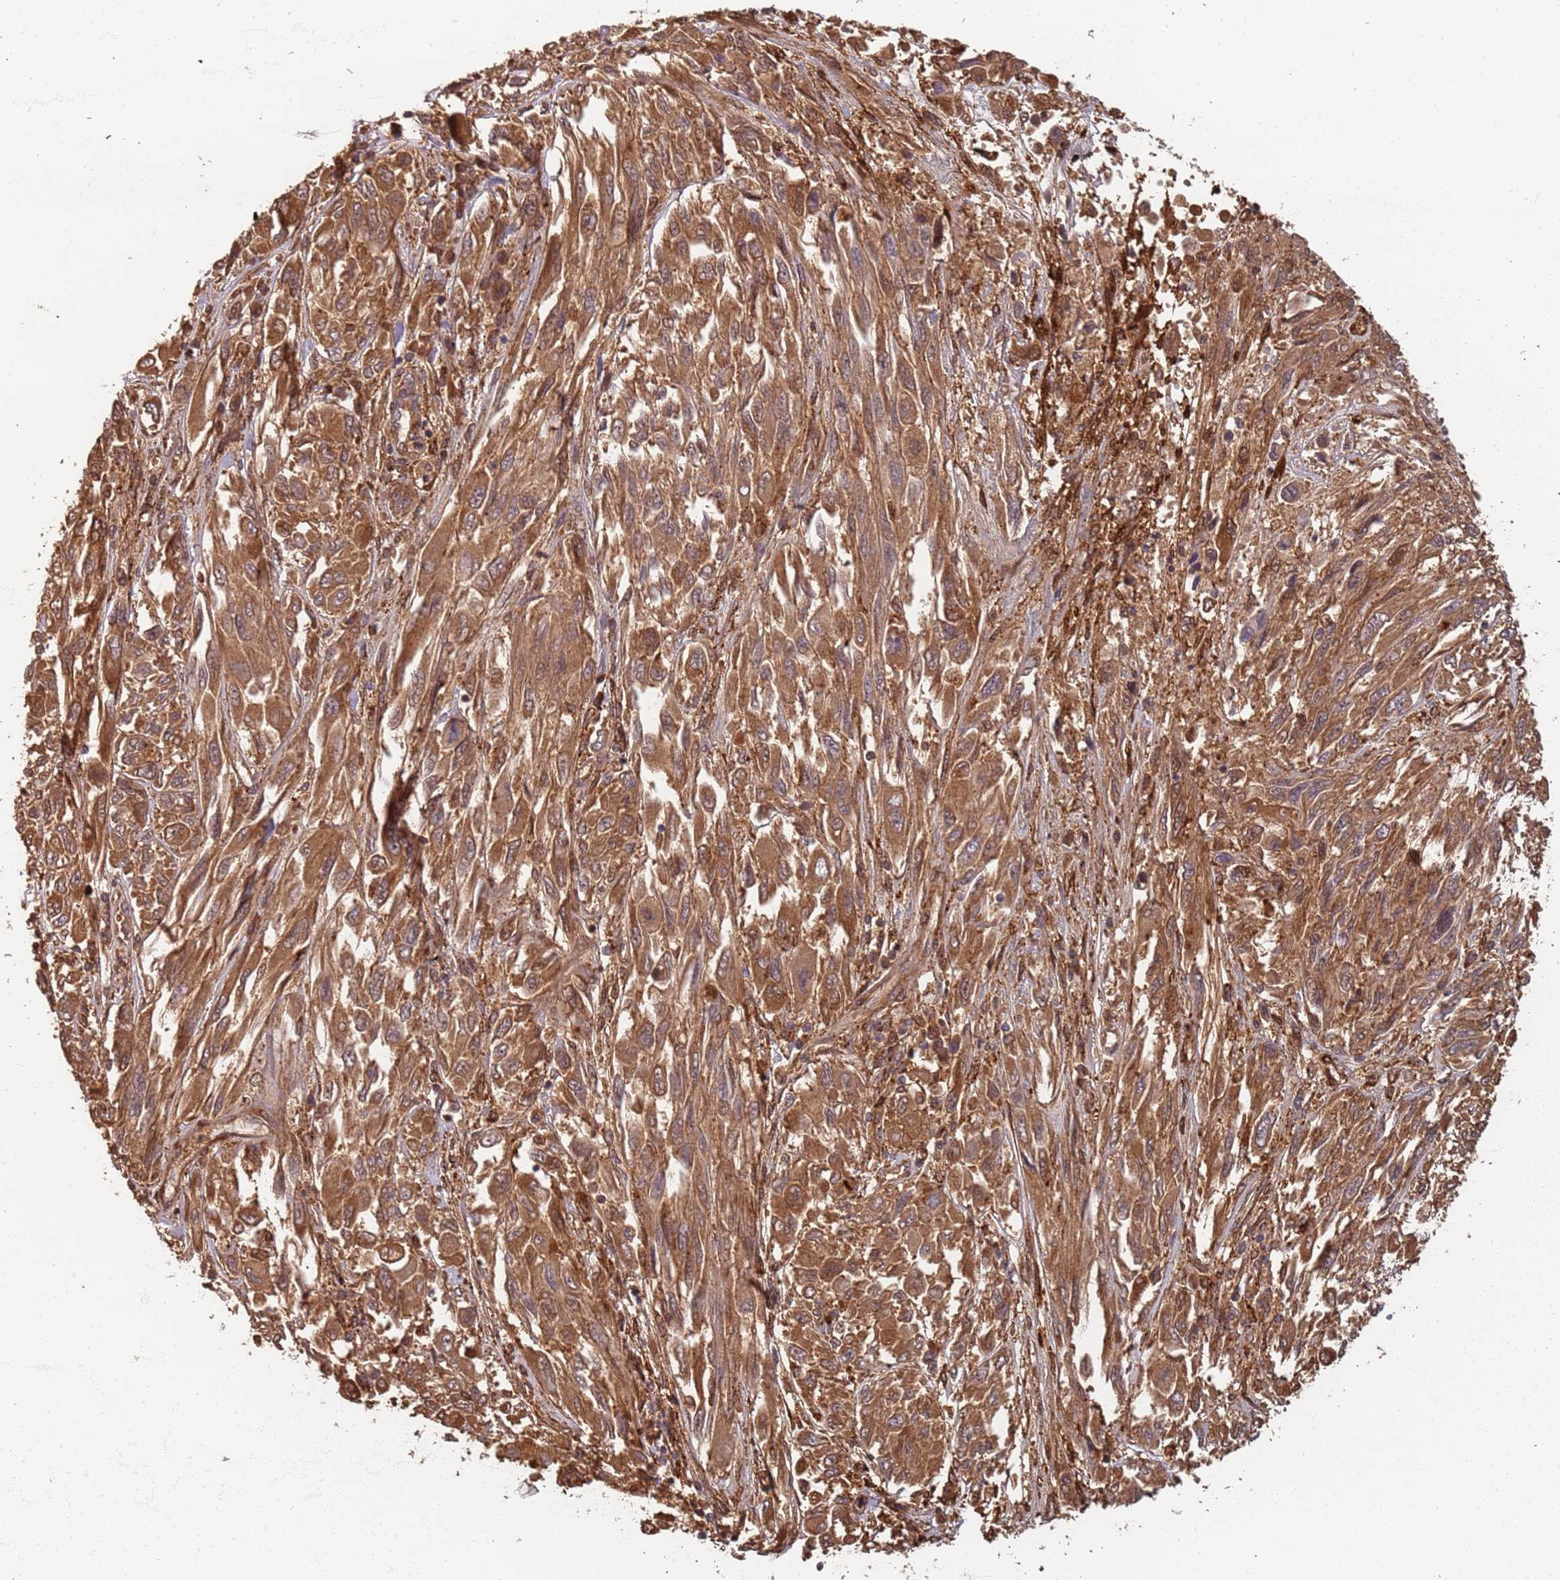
{"staining": {"intensity": "moderate", "quantity": ">75%", "location": "cytoplasmic/membranous"}, "tissue": "melanoma", "cell_type": "Tumor cells", "image_type": "cancer", "snomed": [{"axis": "morphology", "description": "Malignant melanoma, NOS"}, {"axis": "topography", "description": "Skin"}], "caption": "IHC of malignant melanoma reveals medium levels of moderate cytoplasmic/membranous staining in approximately >75% of tumor cells.", "gene": "SDCCAG8", "patient": {"sex": "female", "age": 91}}